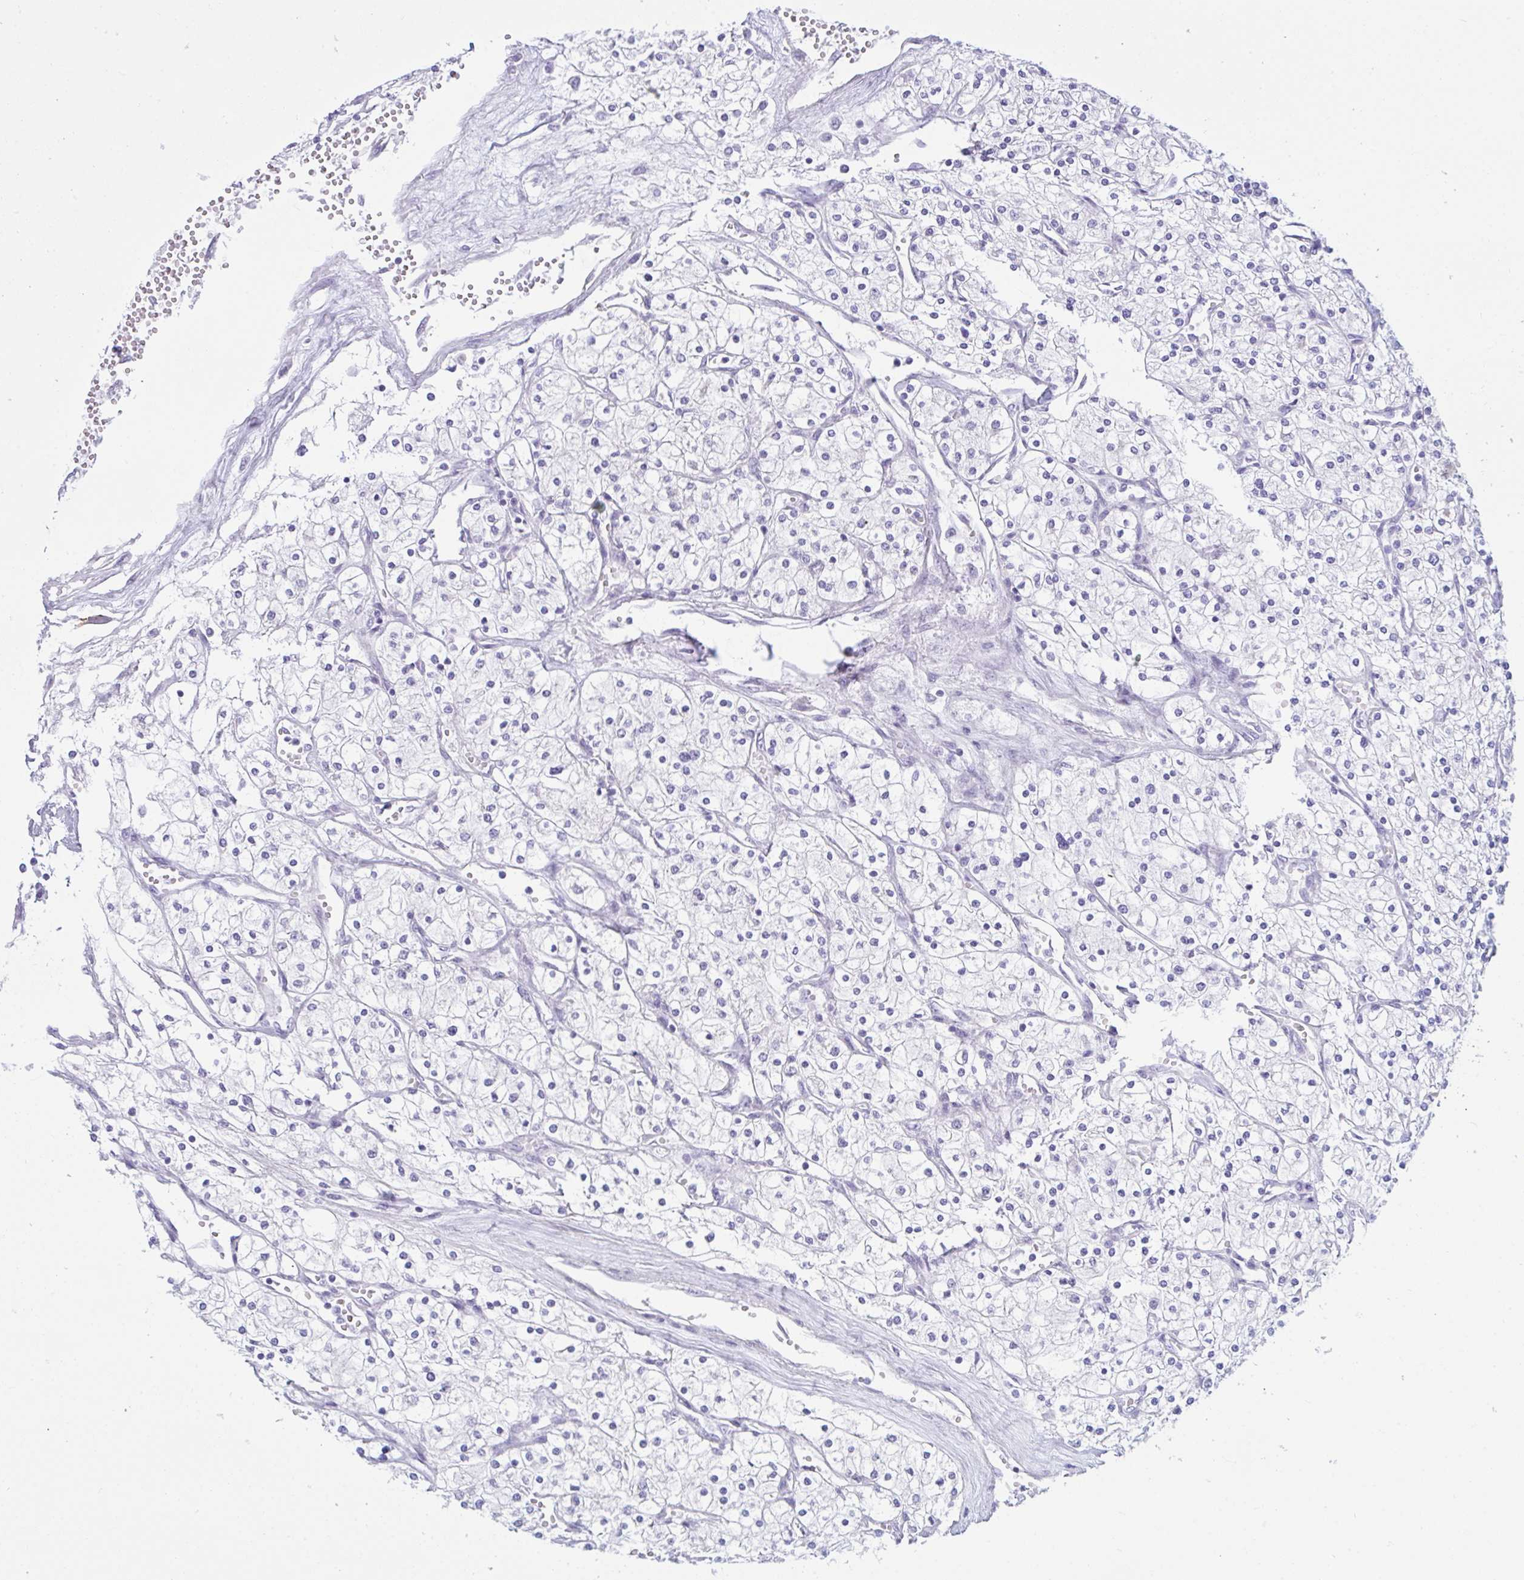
{"staining": {"intensity": "negative", "quantity": "none", "location": "none"}, "tissue": "renal cancer", "cell_type": "Tumor cells", "image_type": "cancer", "snomed": [{"axis": "morphology", "description": "Adenocarcinoma, NOS"}, {"axis": "topography", "description": "Kidney"}], "caption": "This is an IHC photomicrograph of human adenocarcinoma (renal). There is no expression in tumor cells.", "gene": "BBS1", "patient": {"sex": "male", "age": 80}}